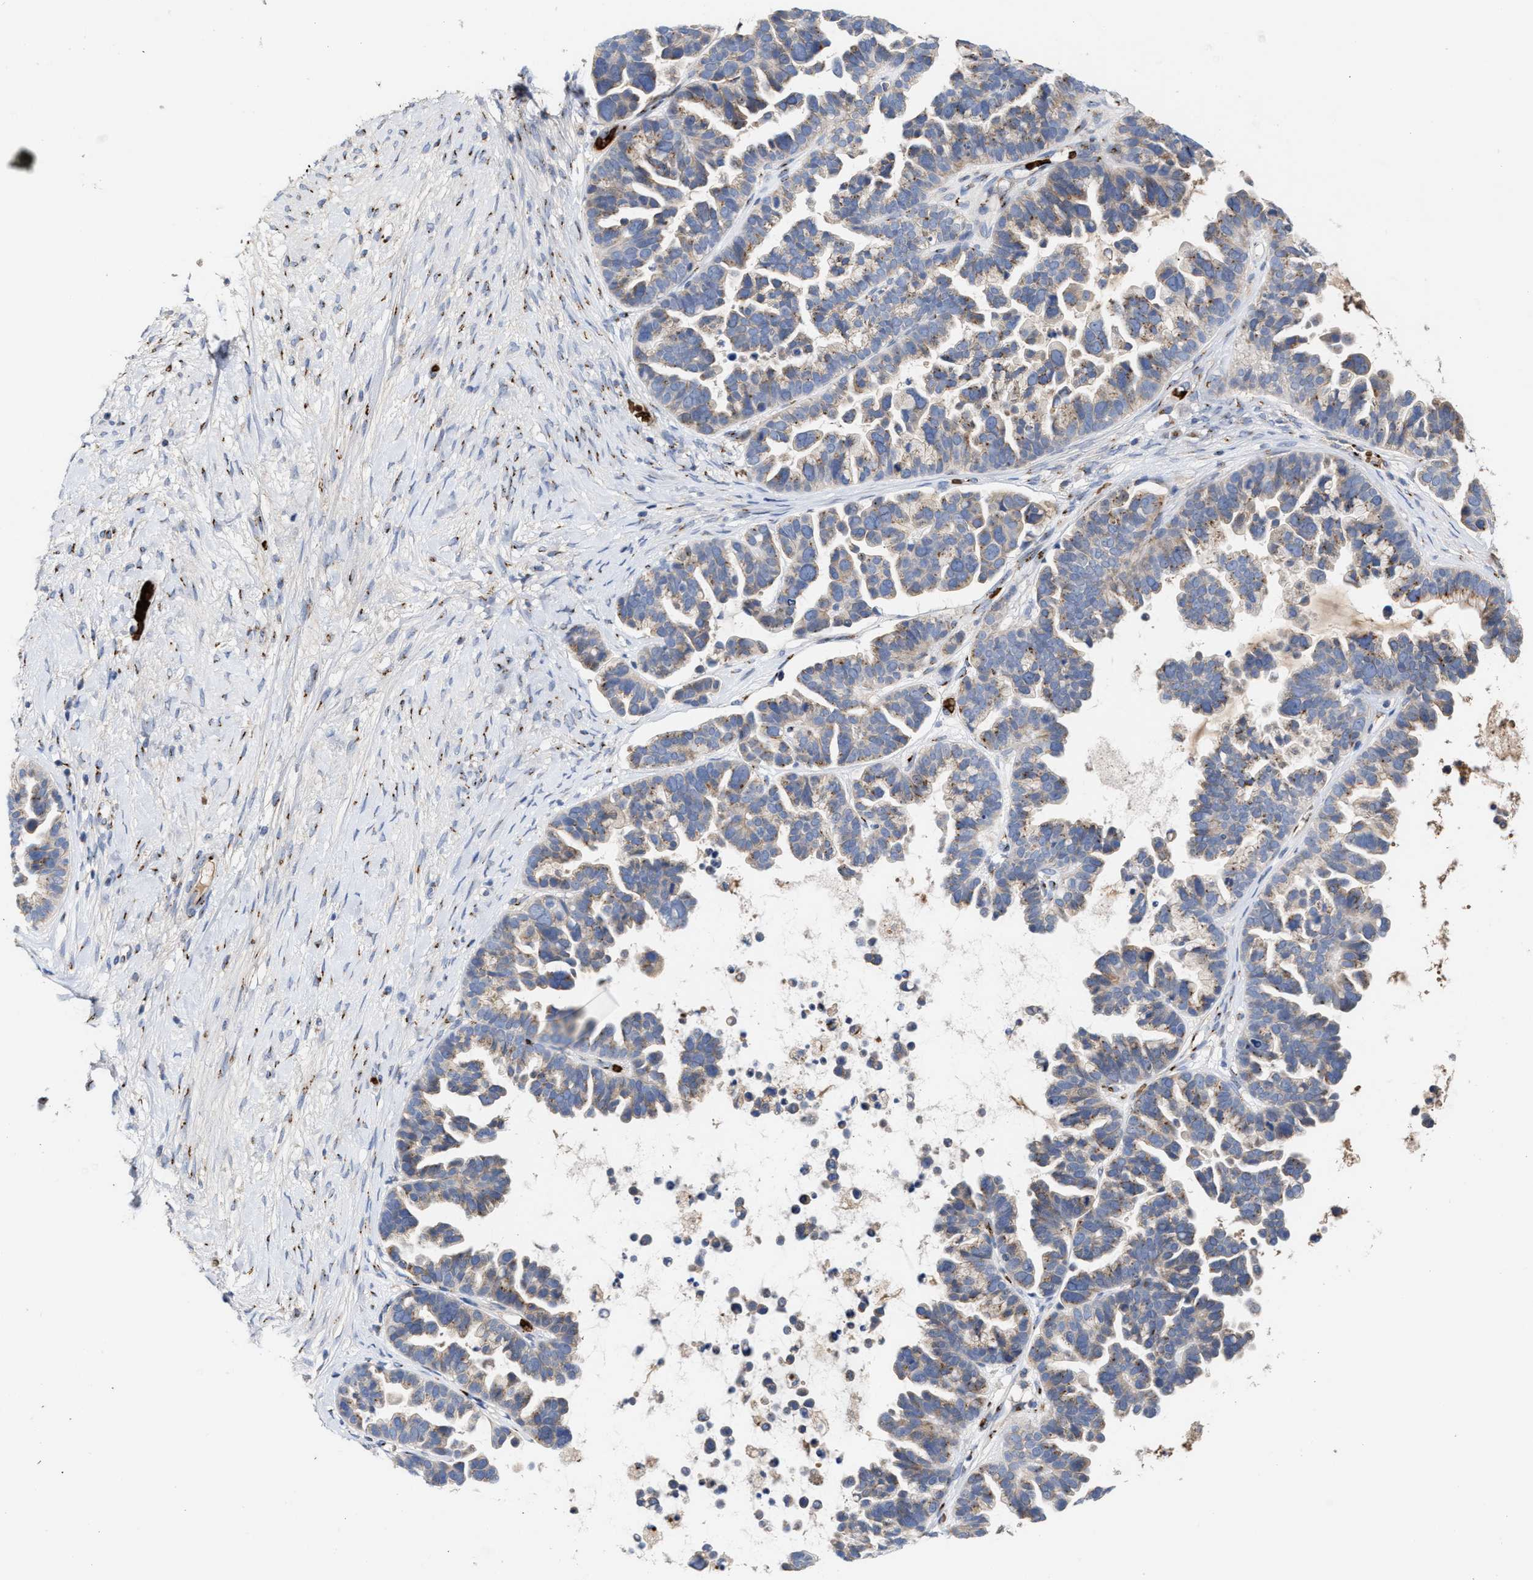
{"staining": {"intensity": "moderate", "quantity": ">75%", "location": "cytoplasmic/membranous"}, "tissue": "ovarian cancer", "cell_type": "Tumor cells", "image_type": "cancer", "snomed": [{"axis": "morphology", "description": "Cystadenocarcinoma, serous, NOS"}, {"axis": "topography", "description": "Ovary"}], "caption": "Protein analysis of ovarian cancer tissue displays moderate cytoplasmic/membranous expression in about >75% of tumor cells.", "gene": "CCL2", "patient": {"sex": "female", "age": 56}}